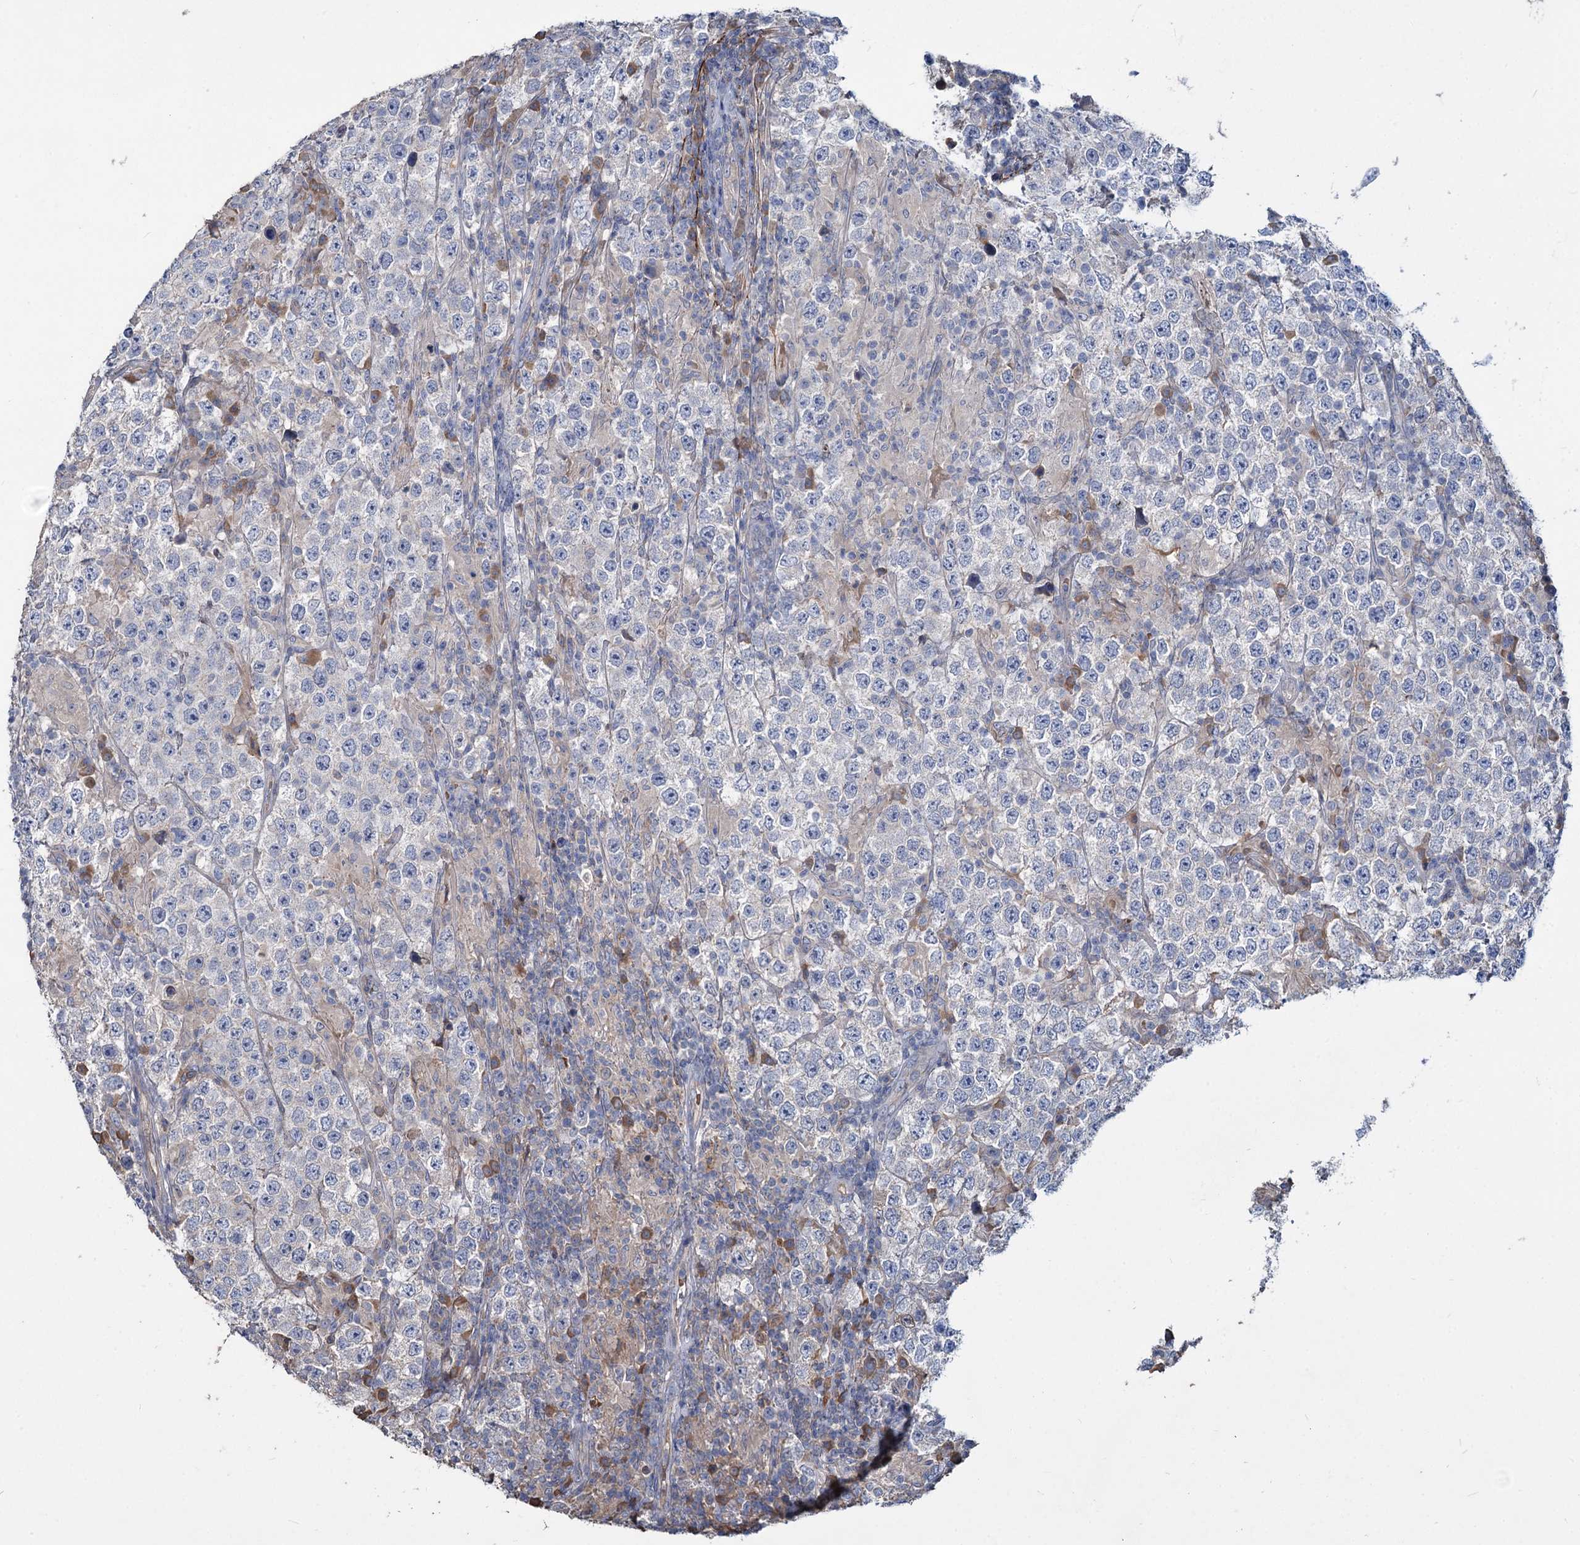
{"staining": {"intensity": "negative", "quantity": "none", "location": "none"}, "tissue": "testis cancer", "cell_type": "Tumor cells", "image_type": "cancer", "snomed": [{"axis": "morphology", "description": "Normal tissue, NOS"}, {"axis": "morphology", "description": "Urothelial carcinoma, High grade"}, {"axis": "morphology", "description": "Seminoma, NOS"}, {"axis": "morphology", "description": "Carcinoma, Embryonal, NOS"}, {"axis": "topography", "description": "Urinary bladder"}, {"axis": "topography", "description": "Testis"}], "caption": "High magnification brightfield microscopy of testis urothelial carcinoma (high-grade) stained with DAB (brown) and counterstained with hematoxylin (blue): tumor cells show no significant expression. (DAB (3,3'-diaminobenzidine) IHC visualized using brightfield microscopy, high magnification).", "gene": "URAD", "patient": {"sex": "male", "age": 41}}